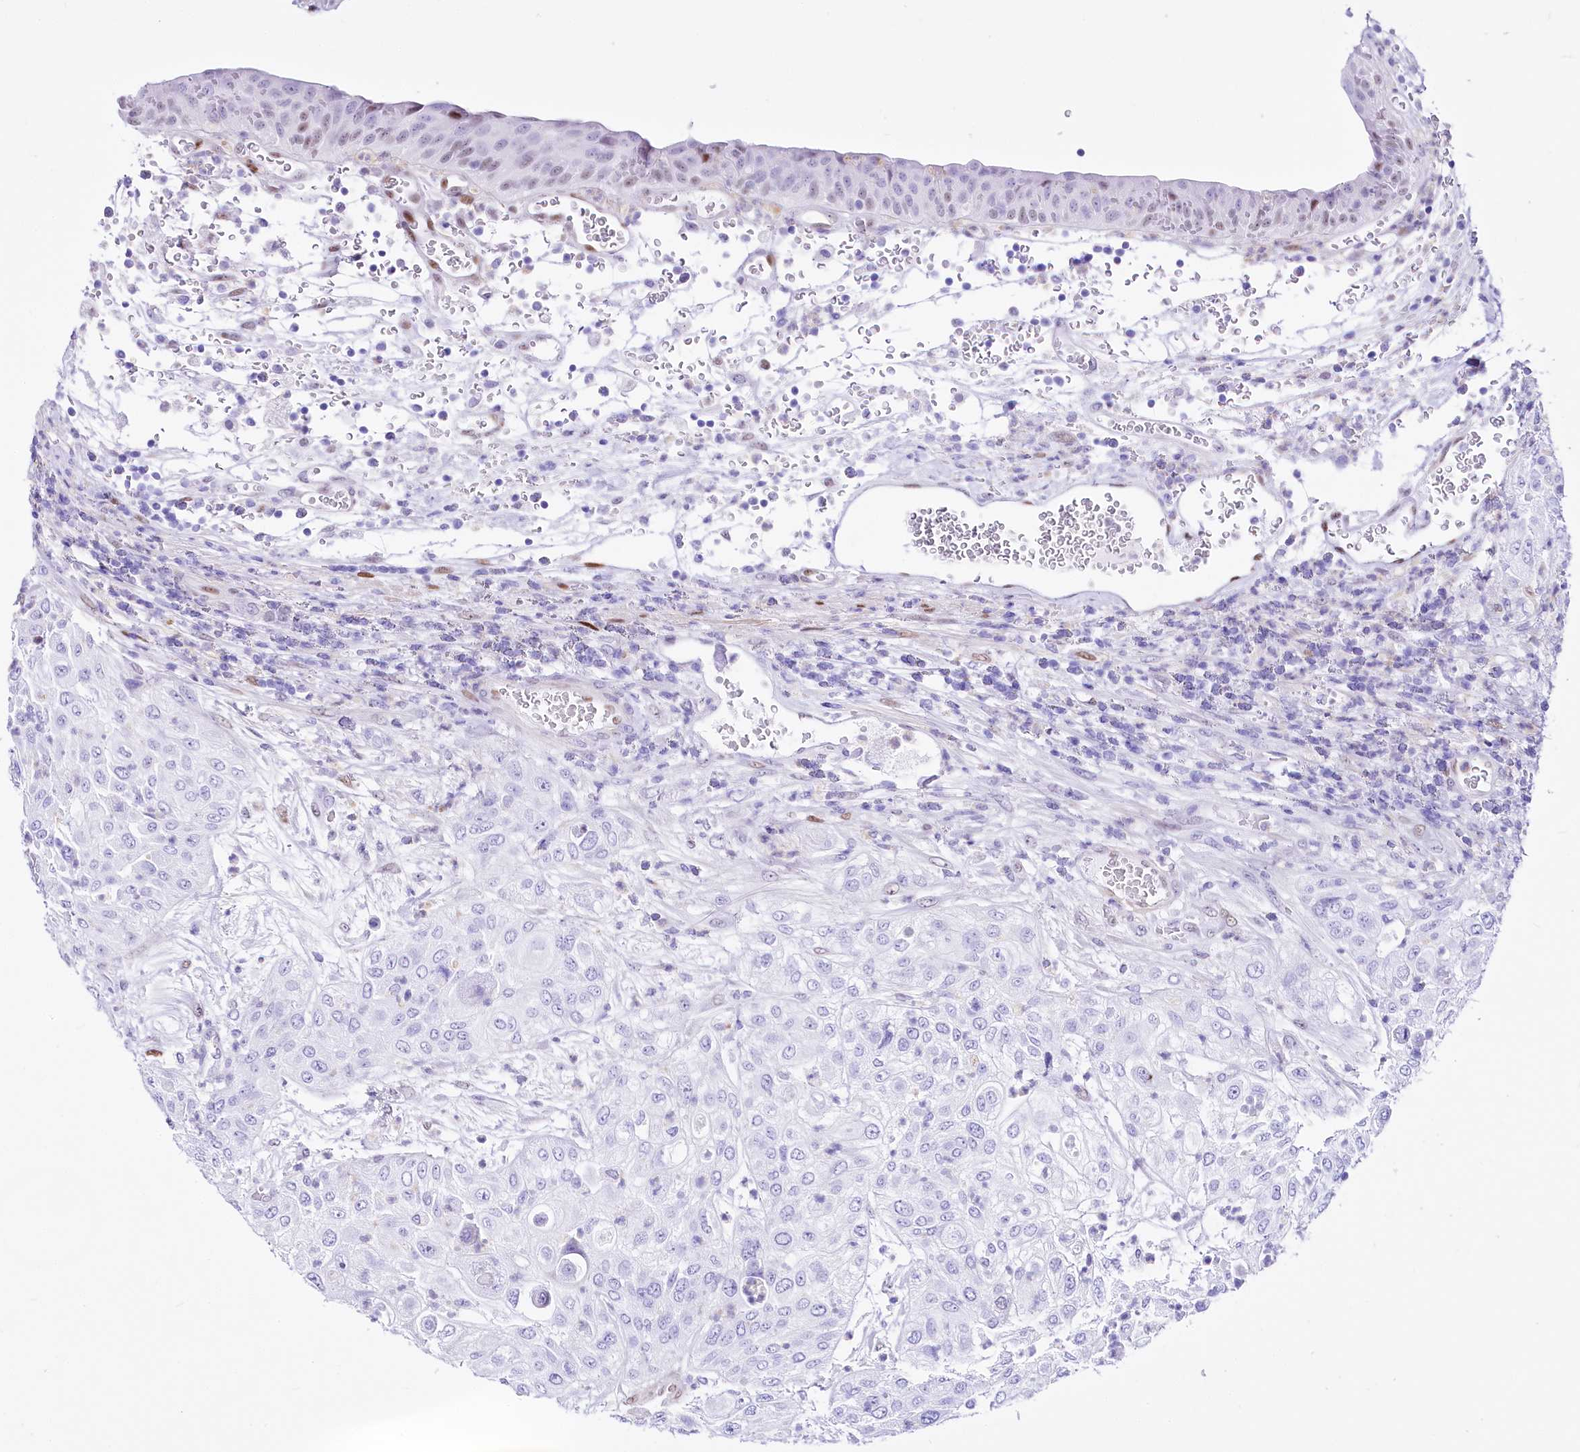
{"staining": {"intensity": "negative", "quantity": "none", "location": "none"}, "tissue": "urothelial cancer", "cell_type": "Tumor cells", "image_type": "cancer", "snomed": [{"axis": "morphology", "description": "Urothelial carcinoma, High grade"}, {"axis": "topography", "description": "Urinary bladder"}], "caption": "Immunohistochemistry photomicrograph of neoplastic tissue: urothelial cancer stained with DAB (3,3'-diaminobenzidine) reveals no significant protein expression in tumor cells.", "gene": "PTMS", "patient": {"sex": "female", "age": 79}}